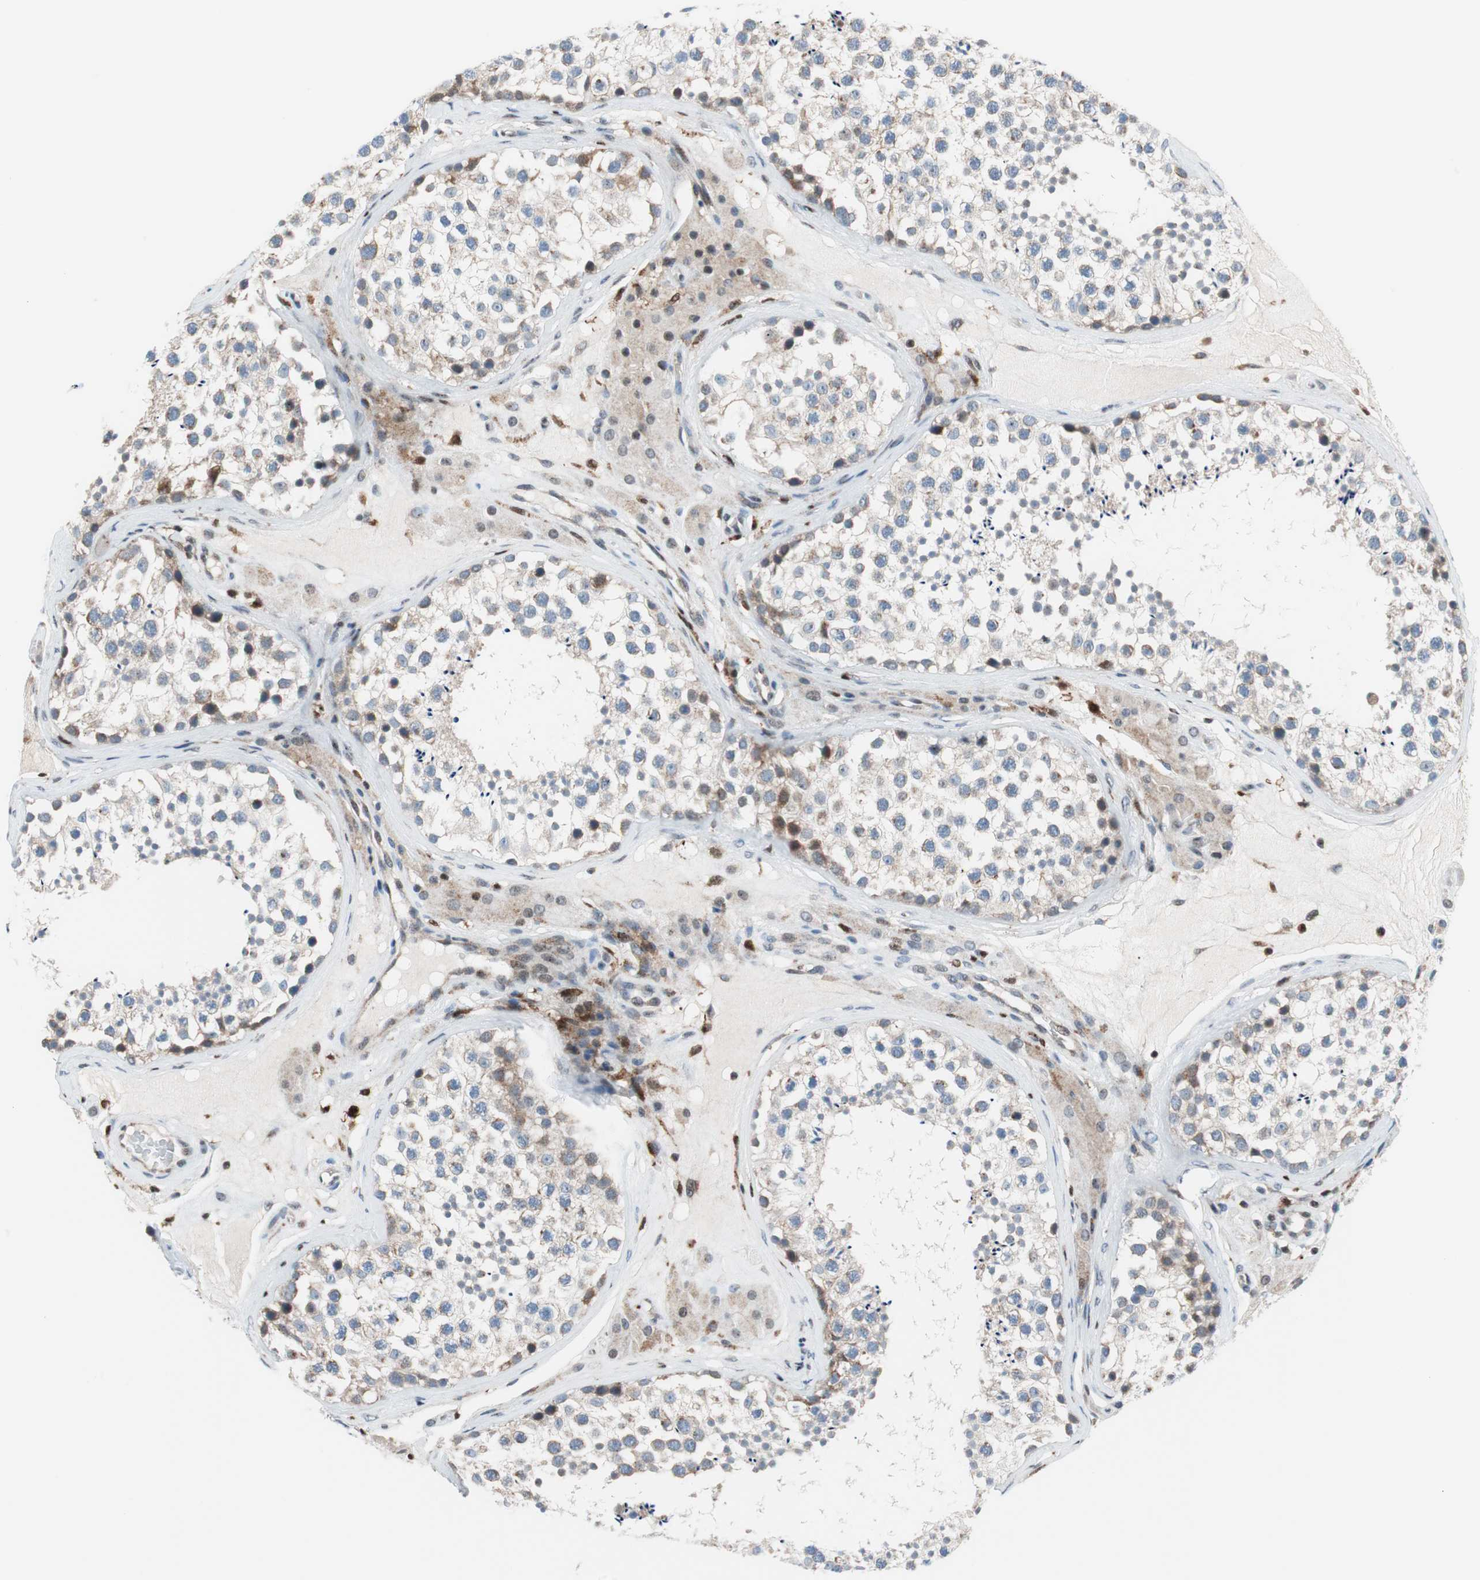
{"staining": {"intensity": "weak", "quantity": "<25%", "location": "cytoplasmic/membranous"}, "tissue": "testis", "cell_type": "Cells in seminiferous ducts", "image_type": "normal", "snomed": [{"axis": "morphology", "description": "Normal tissue, NOS"}, {"axis": "topography", "description": "Testis"}], "caption": "Immunohistochemical staining of unremarkable testis shows no significant staining in cells in seminiferous ducts. Brightfield microscopy of immunohistochemistry stained with DAB (3,3'-diaminobenzidine) (brown) and hematoxylin (blue), captured at high magnification.", "gene": "RGS10", "patient": {"sex": "male", "age": 46}}